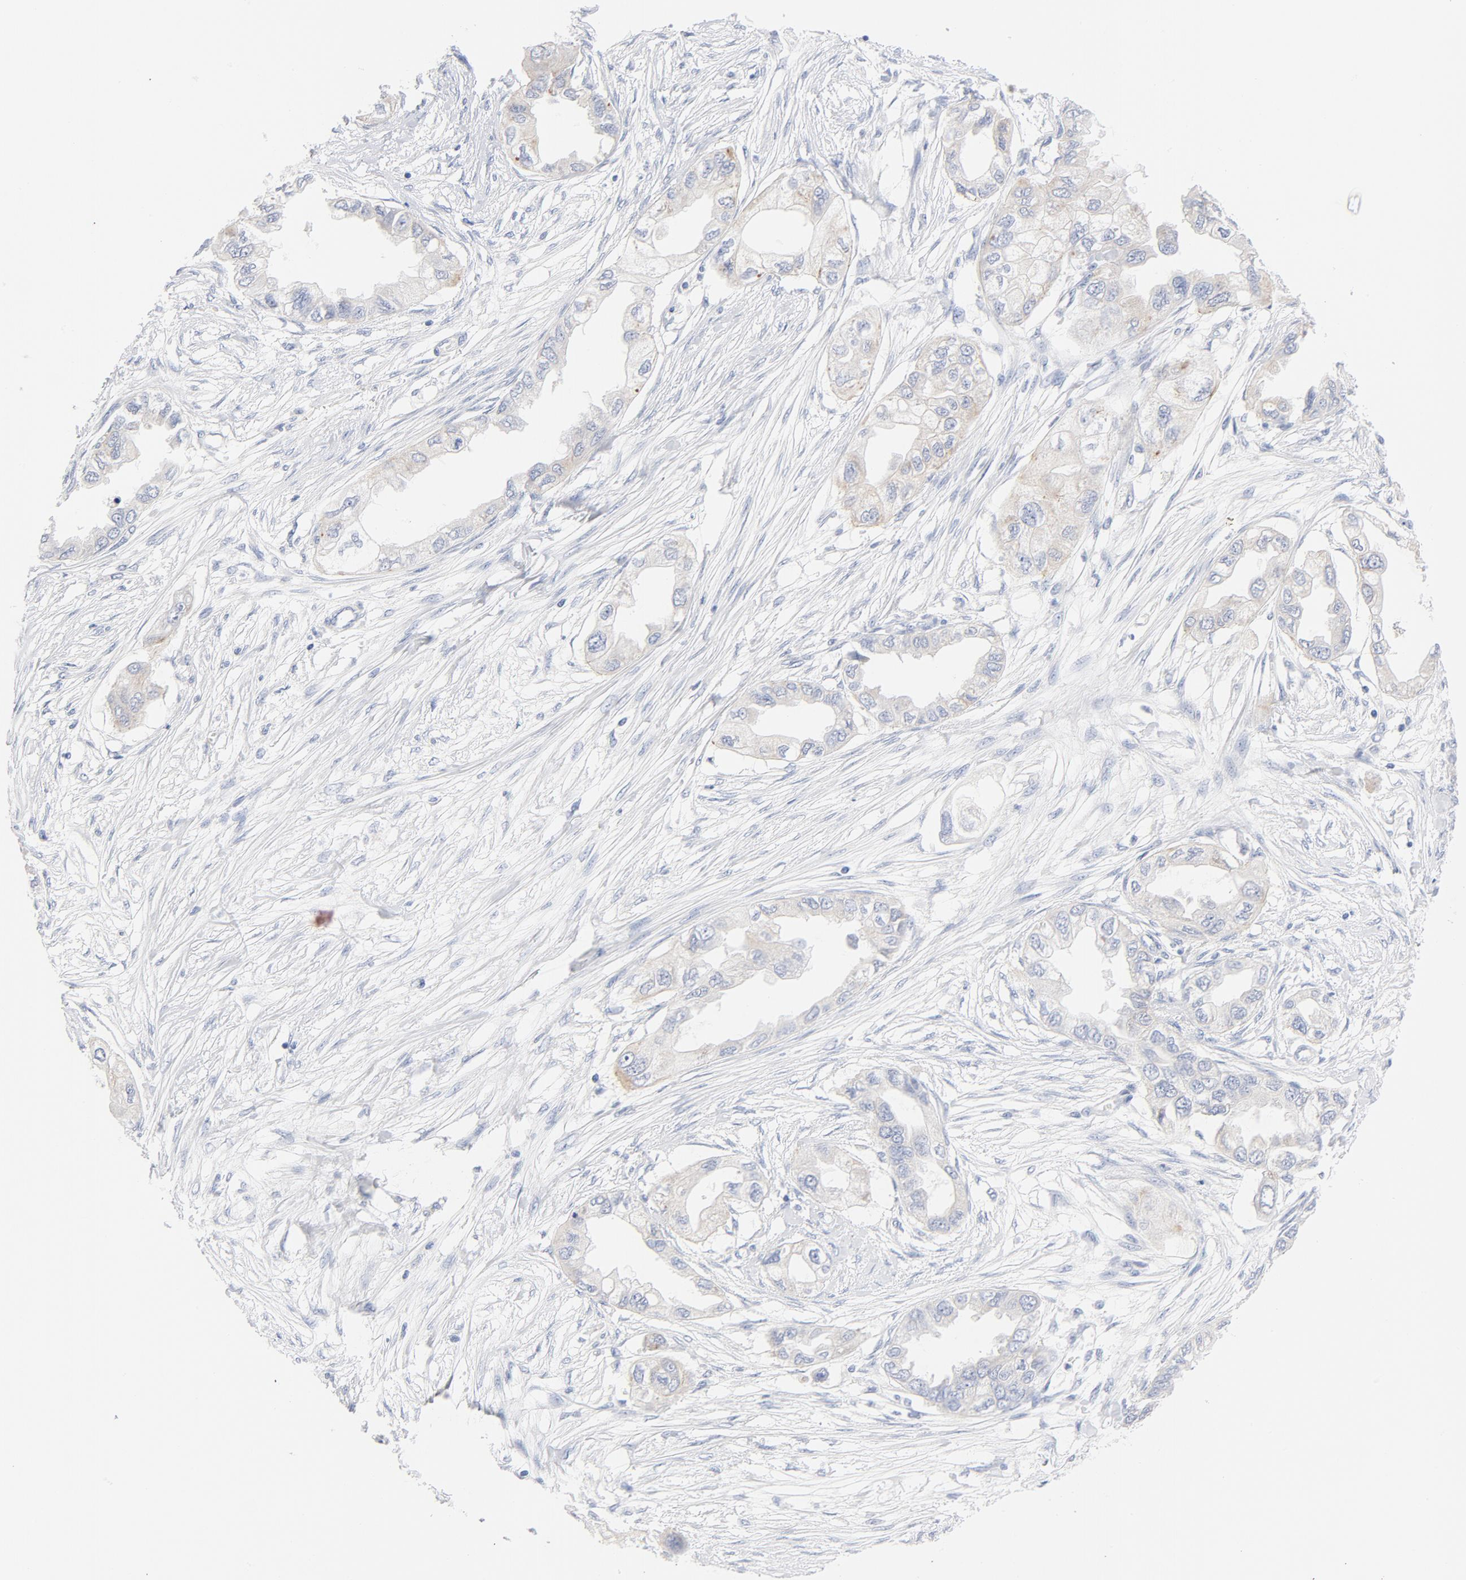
{"staining": {"intensity": "weak", "quantity": "25%-75%", "location": "cytoplasmic/membranous"}, "tissue": "endometrial cancer", "cell_type": "Tumor cells", "image_type": "cancer", "snomed": [{"axis": "morphology", "description": "Adenocarcinoma, NOS"}, {"axis": "topography", "description": "Endometrium"}], "caption": "Tumor cells display weak cytoplasmic/membranous expression in about 25%-75% of cells in endometrial adenocarcinoma.", "gene": "FGFR3", "patient": {"sex": "female", "age": 67}}